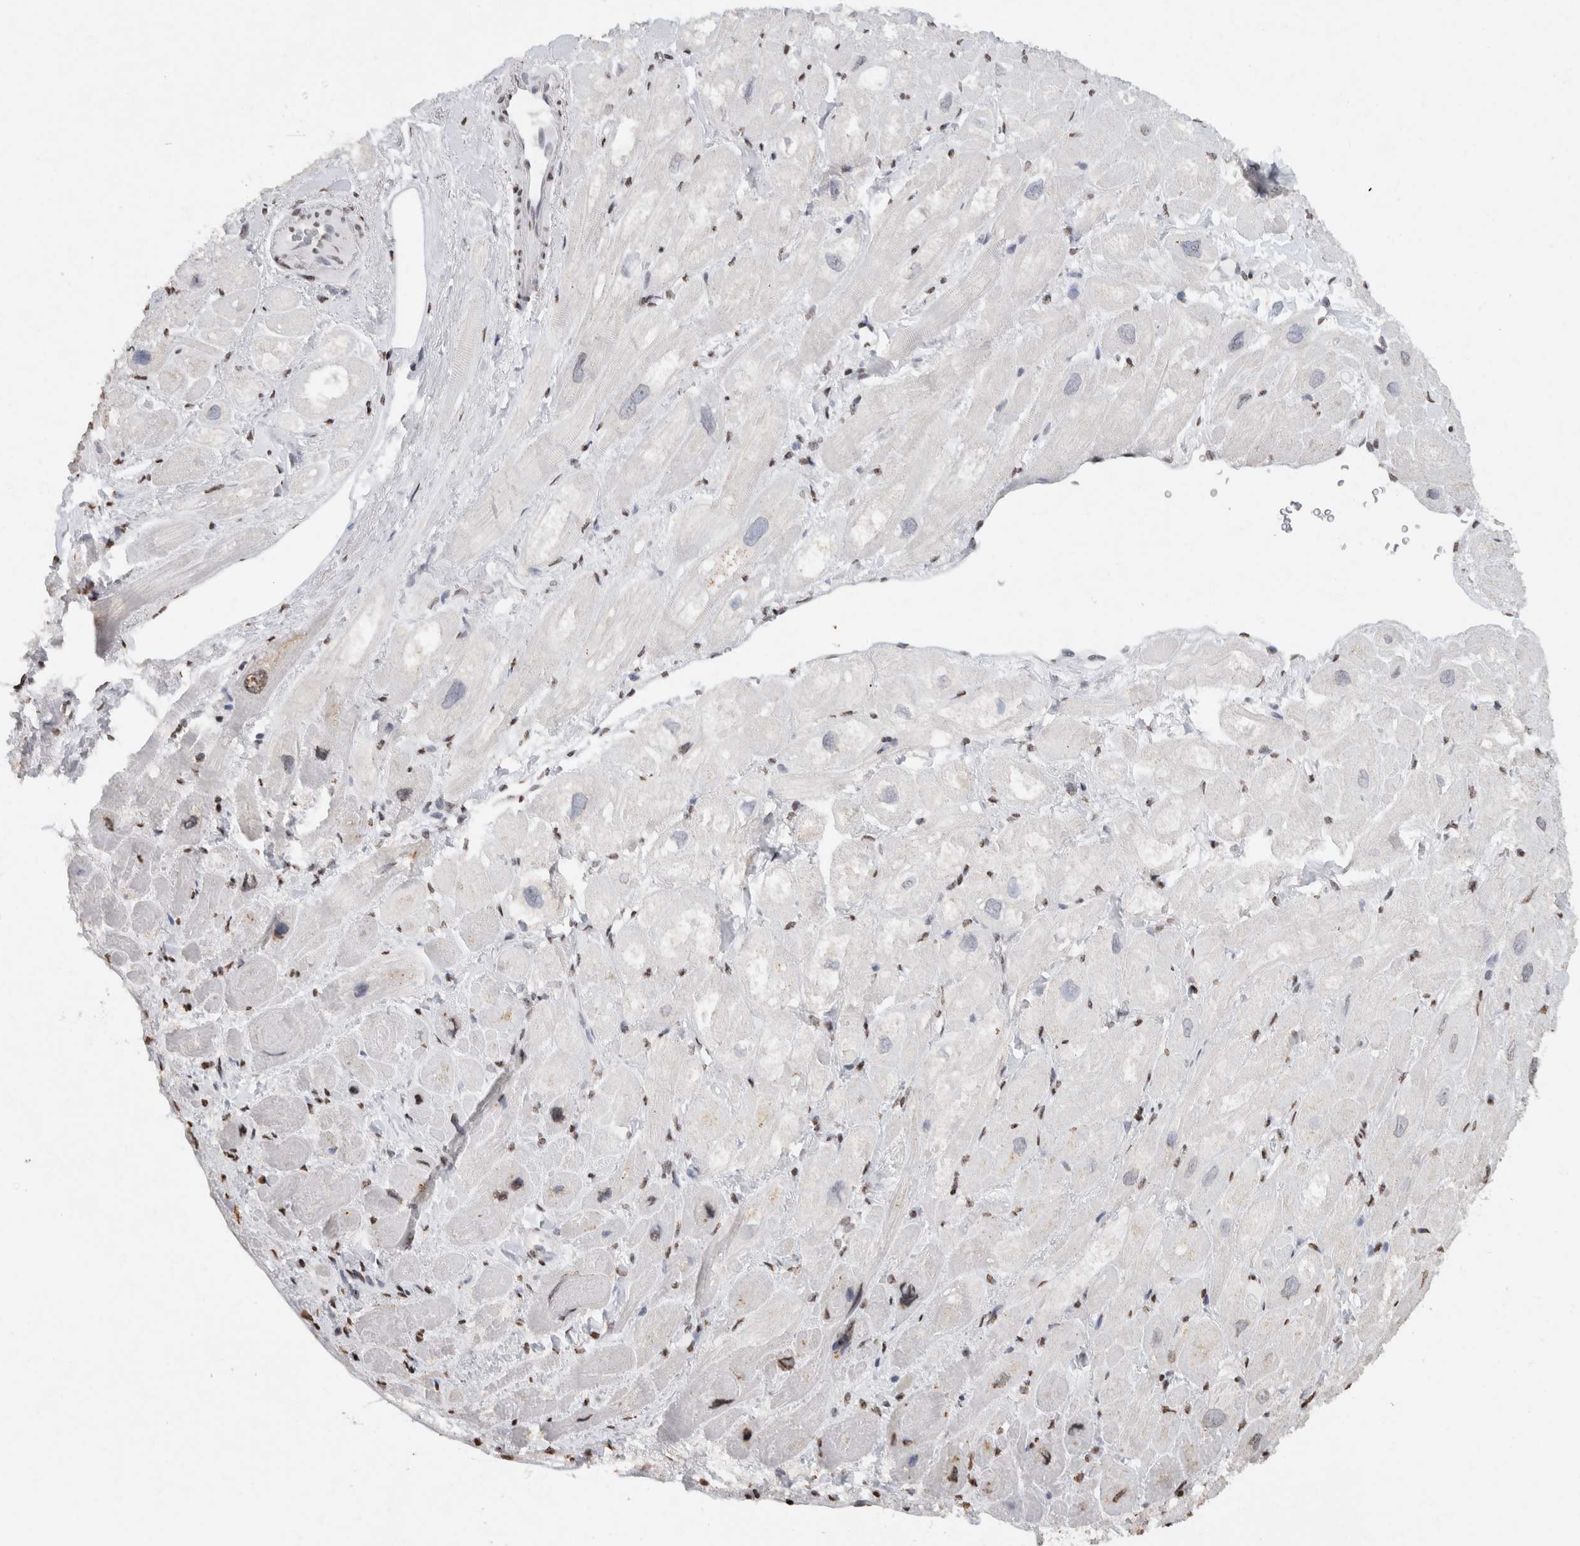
{"staining": {"intensity": "weak", "quantity": "<25%", "location": "cytoplasmic/membranous,nuclear"}, "tissue": "heart muscle", "cell_type": "Cardiomyocytes", "image_type": "normal", "snomed": [{"axis": "morphology", "description": "Normal tissue, NOS"}, {"axis": "topography", "description": "Heart"}], "caption": "High power microscopy photomicrograph of an immunohistochemistry histopathology image of benign heart muscle, revealing no significant positivity in cardiomyocytes. (Stains: DAB (3,3'-diaminobenzidine) immunohistochemistry with hematoxylin counter stain, Microscopy: brightfield microscopy at high magnification).", "gene": "CNTN1", "patient": {"sex": "male", "age": 49}}